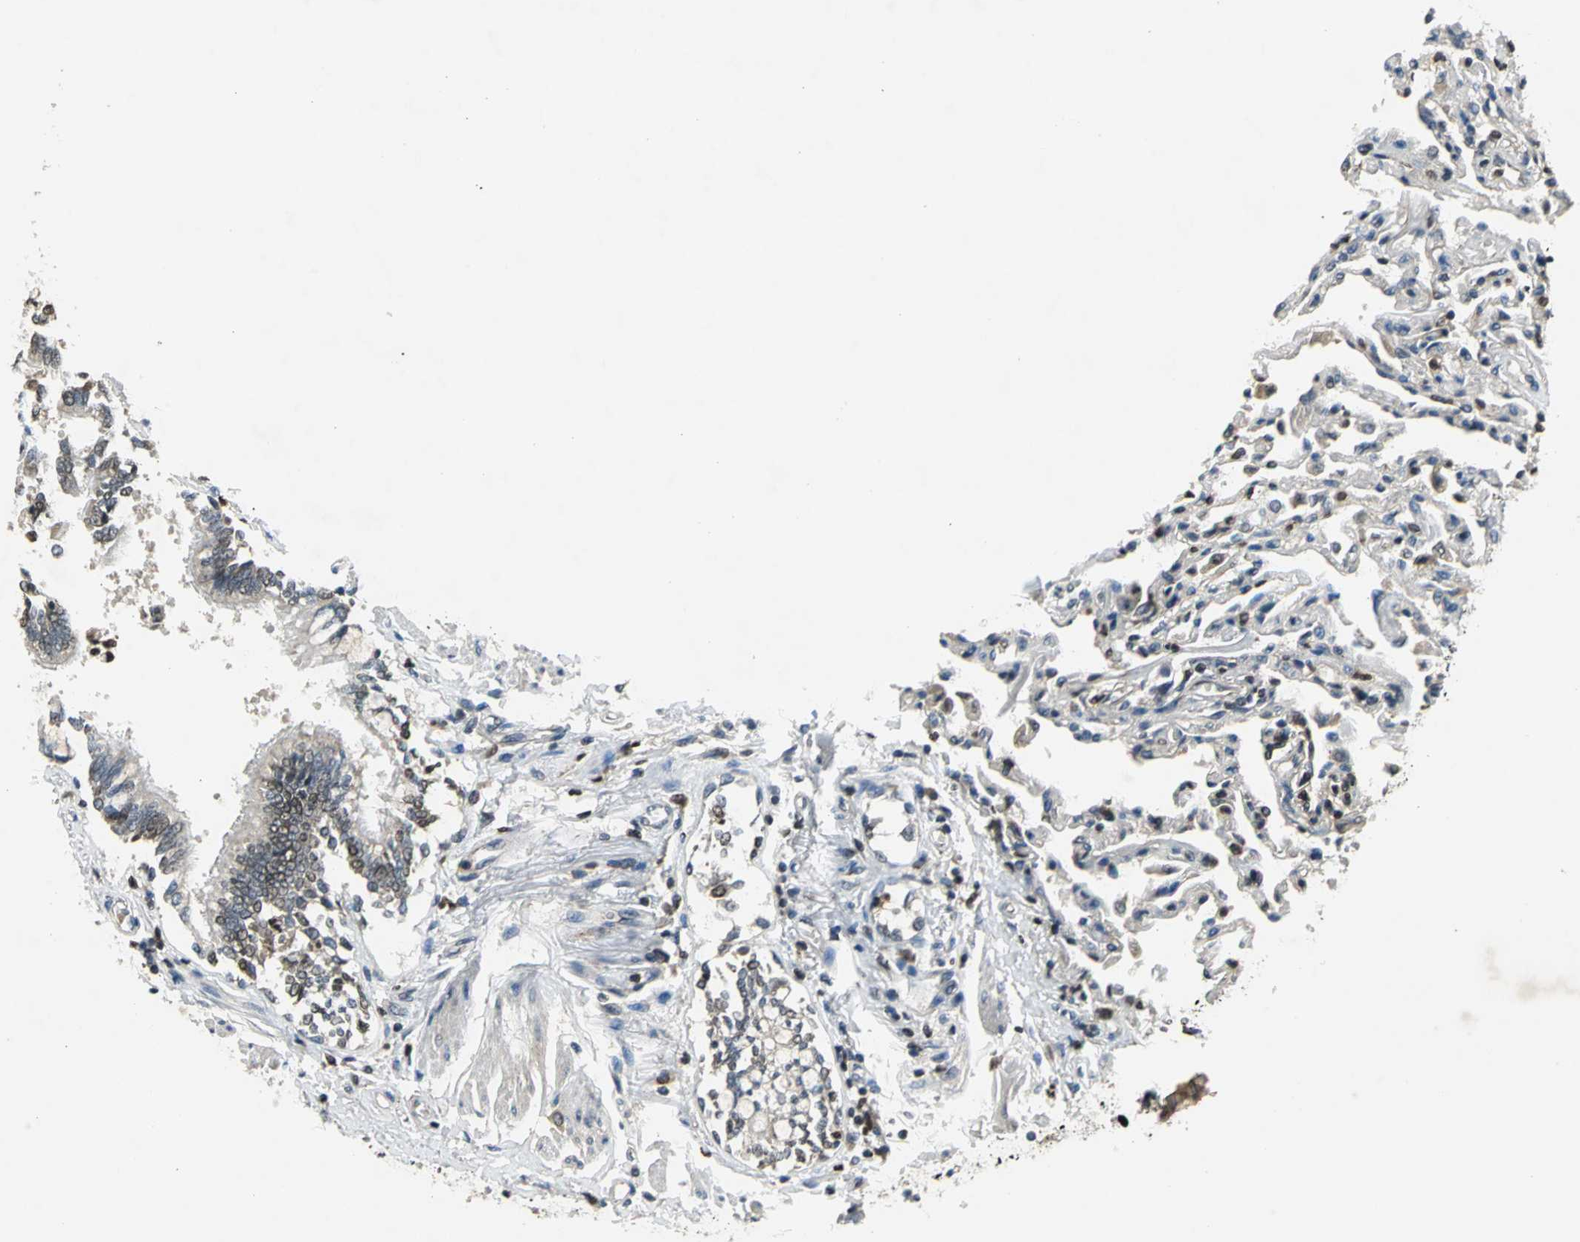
{"staining": {"intensity": "strong", "quantity": ">75%", "location": "cytoplasmic/membranous,nuclear"}, "tissue": "bronchus", "cell_type": "Respiratory epithelial cells", "image_type": "normal", "snomed": [{"axis": "morphology", "description": "Normal tissue, NOS"}, {"axis": "topography", "description": "Lung"}], "caption": "The micrograph shows immunohistochemical staining of benign bronchus. There is strong cytoplasmic/membranous,nuclear expression is appreciated in about >75% of respiratory epithelial cells.", "gene": "AHR", "patient": {"sex": "male", "age": 64}}